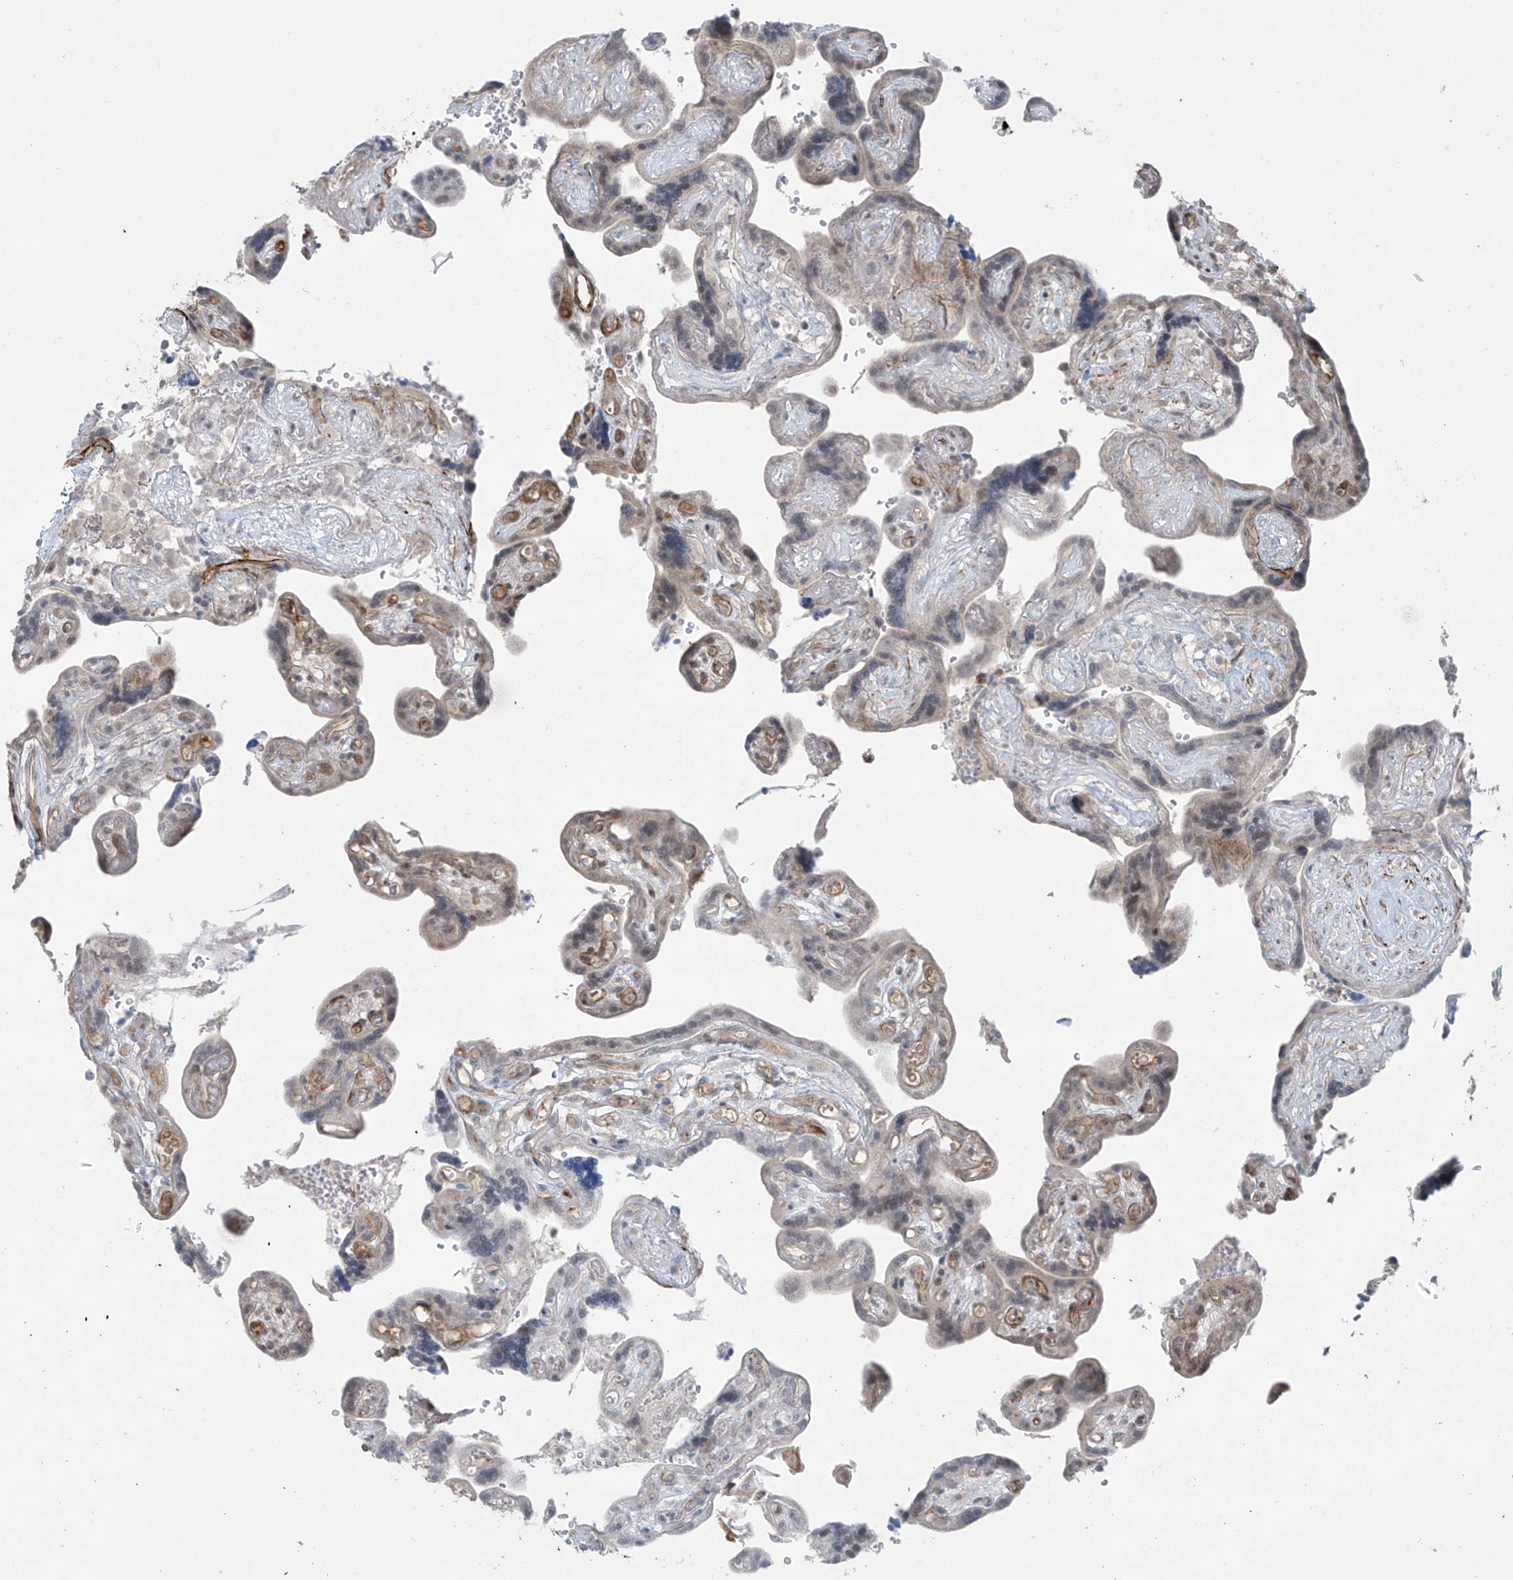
{"staining": {"intensity": "moderate", "quantity": "<25%", "location": "cytoplasmic/membranous"}, "tissue": "placenta", "cell_type": "Decidual cells", "image_type": "normal", "snomed": [{"axis": "morphology", "description": "Normal tissue, NOS"}, {"axis": "topography", "description": "Placenta"}], "caption": "Immunohistochemistry (IHC) histopathology image of unremarkable placenta: human placenta stained using immunohistochemistry shows low levels of moderate protein expression localized specifically in the cytoplasmic/membranous of decidual cells, appearing as a cytoplasmic/membranous brown color.", "gene": "RASGEF1A", "patient": {"sex": "female", "age": 30}}